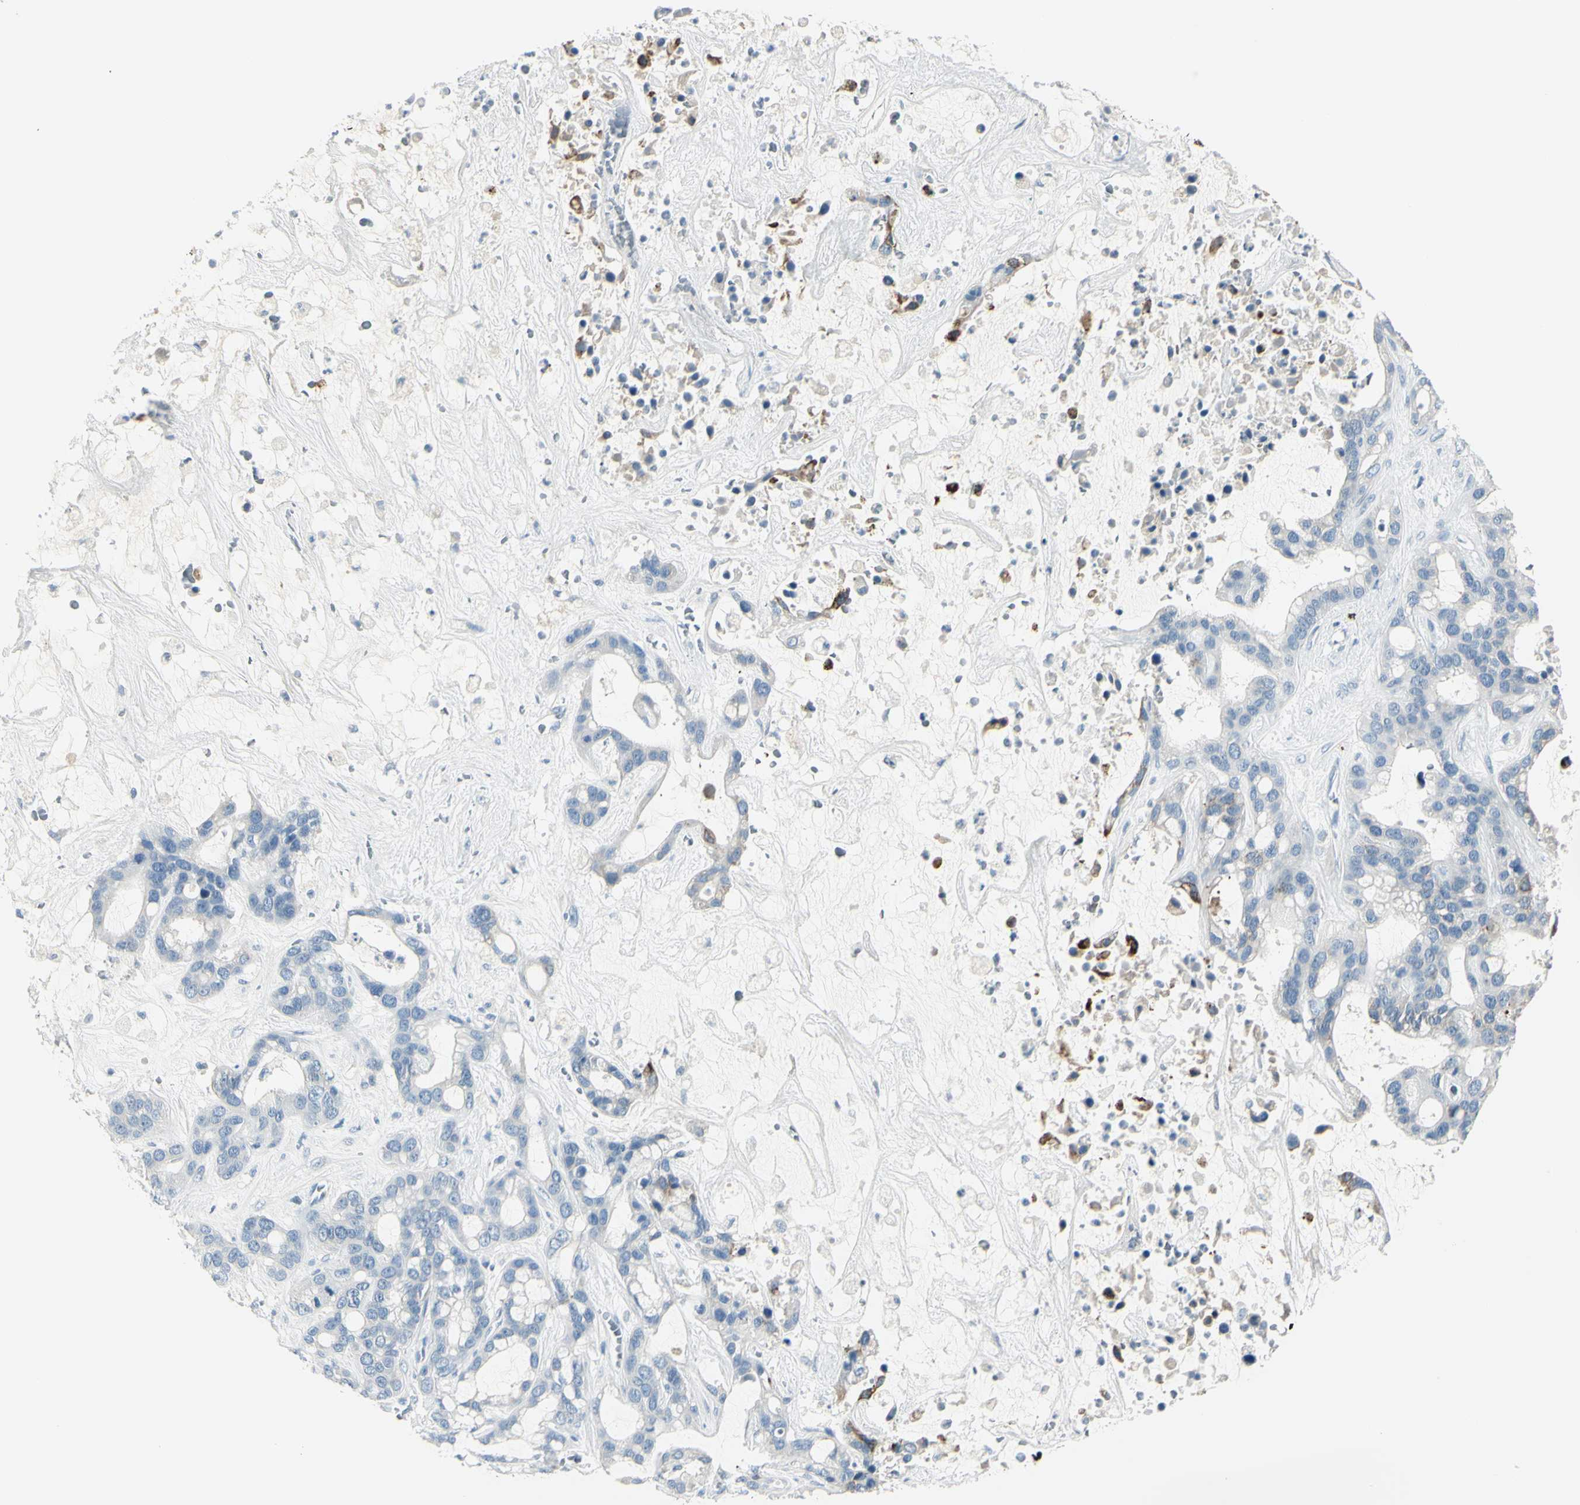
{"staining": {"intensity": "negative", "quantity": "none", "location": "none"}, "tissue": "liver cancer", "cell_type": "Tumor cells", "image_type": "cancer", "snomed": [{"axis": "morphology", "description": "Cholangiocarcinoma"}, {"axis": "topography", "description": "Liver"}], "caption": "The photomicrograph displays no staining of tumor cells in cholangiocarcinoma (liver). (DAB IHC, high magnification).", "gene": "DLG4", "patient": {"sex": "female", "age": 65}}